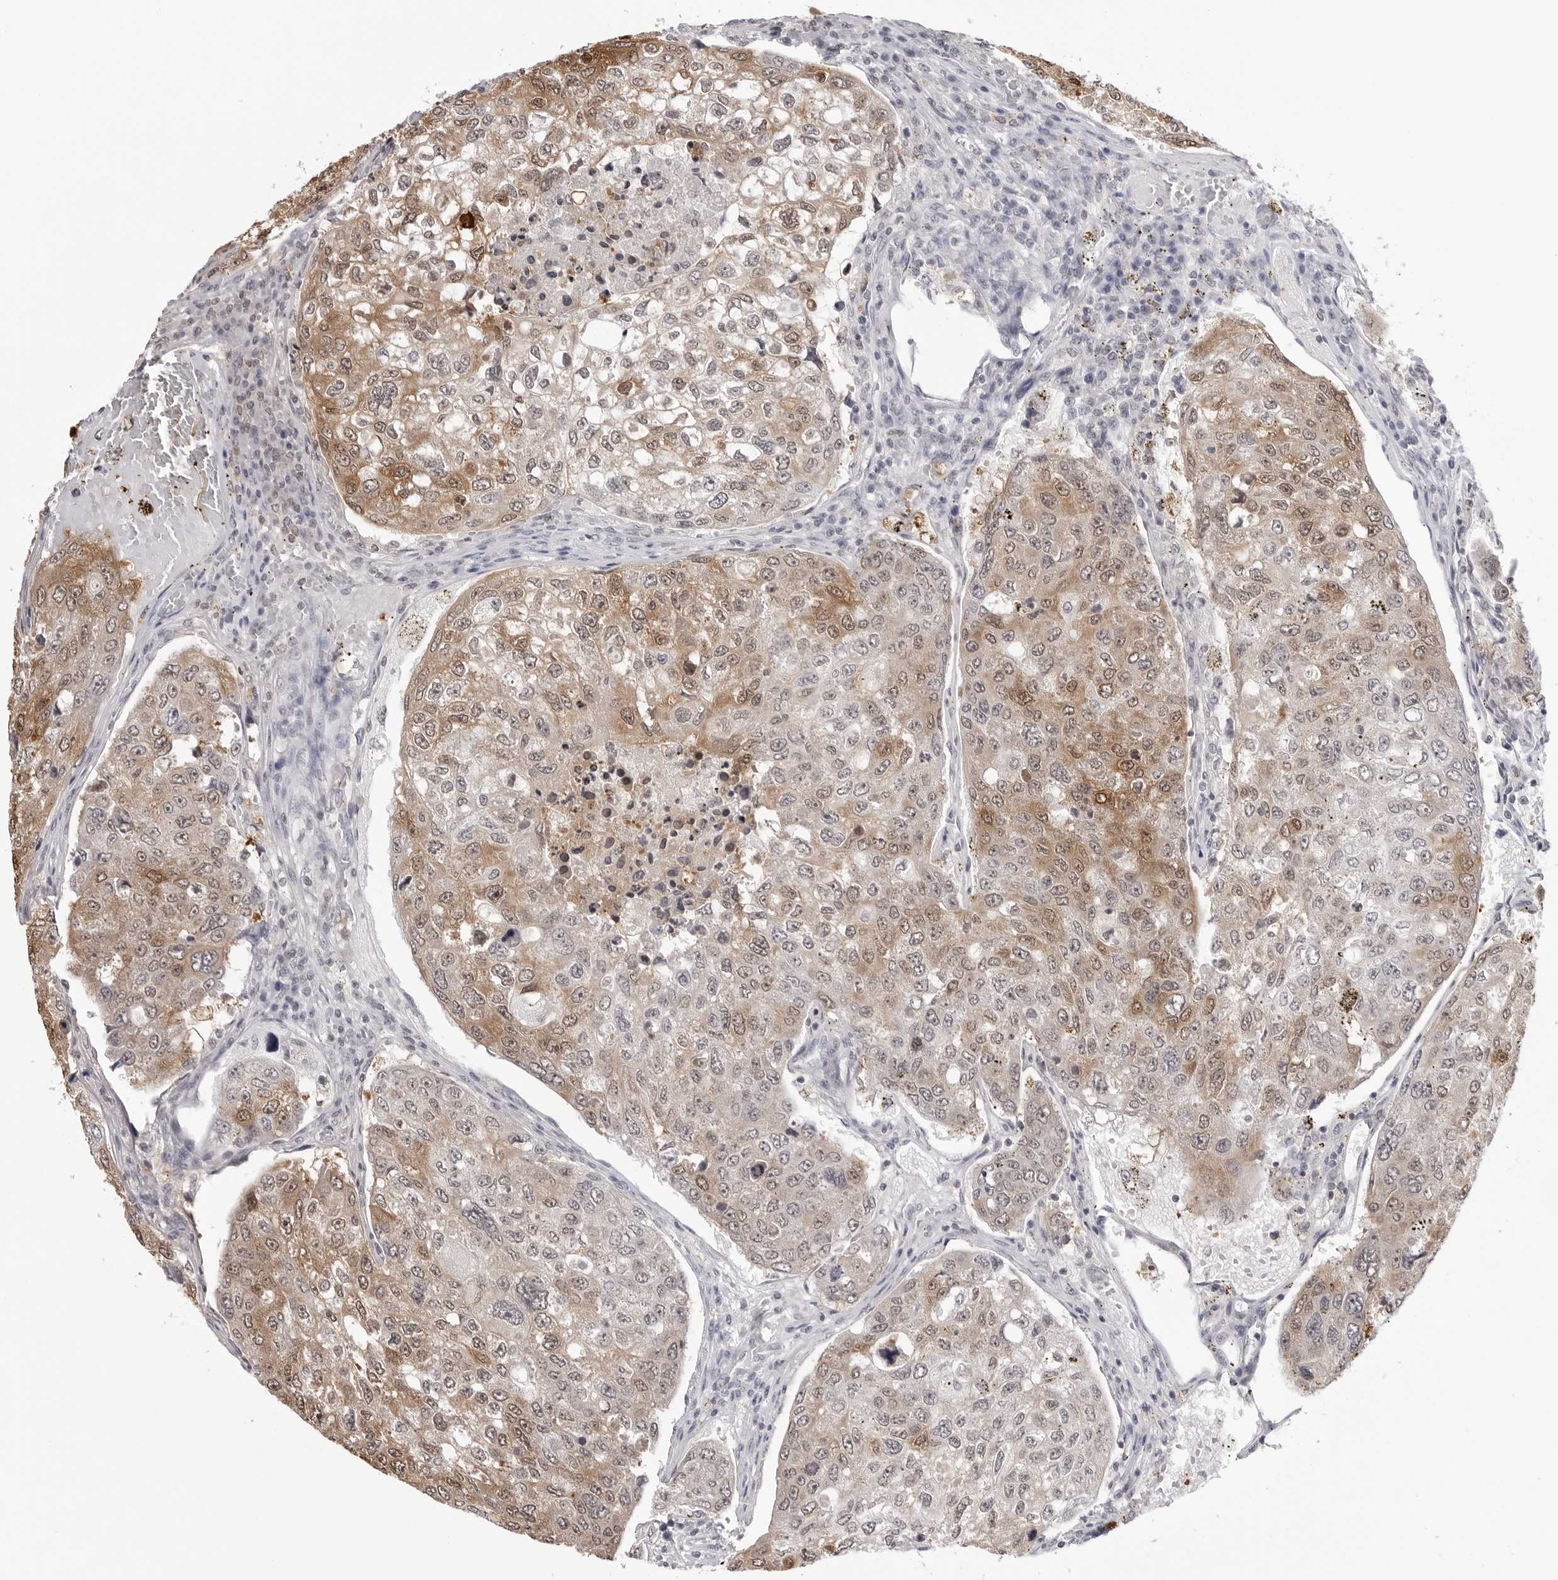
{"staining": {"intensity": "moderate", "quantity": ">75%", "location": "cytoplasmic/membranous,nuclear"}, "tissue": "urothelial cancer", "cell_type": "Tumor cells", "image_type": "cancer", "snomed": [{"axis": "morphology", "description": "Urothelial carcinoma, High grade"}, {"axis": "topography", "description": "Lymph node"}, {"axis": "topography", "description": "Urinary bladder"}], "caption": "Protein staining shows moderate cytoplasmic/membranous and nuclear positivity in approximately >75% of tumor cells in urothelial cancer. The staining was performed using DAB to visualize the protein expression in brown, while the nuclei were stained in blue with hematoxylin (Magnification: 20x).", "gene": "YWHAG", "patient": {"sex": "male", "age": 51}}